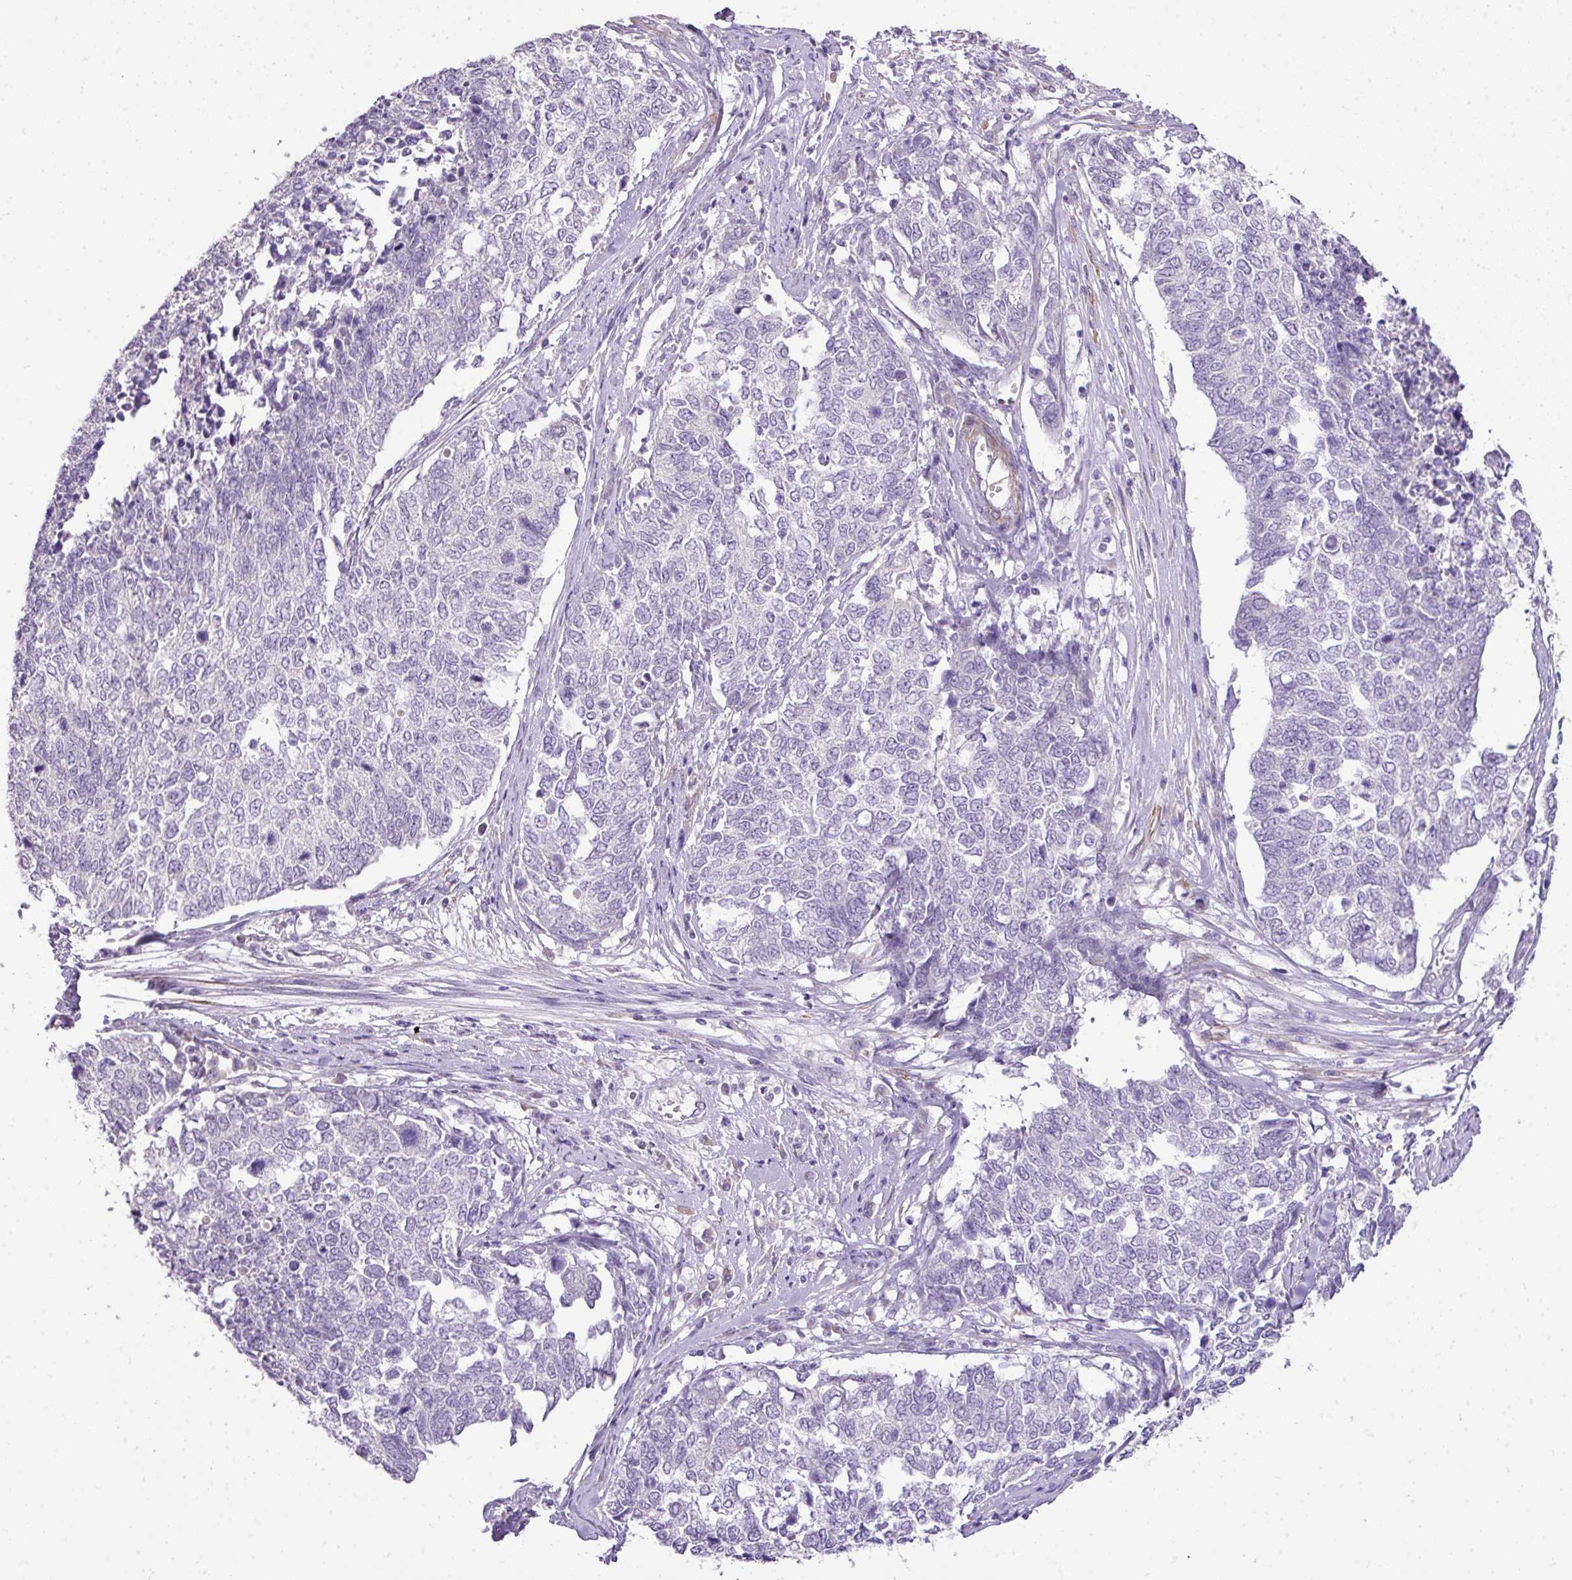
{"staining": {"intensity": "negative", "quantity": "none", "location": "none"}, "tissue": "cervical cancer", "cell_type": "Tumor cells", "image_type": "cancer", "snomed": [{"axis": "morphology", "description": "Squamous cell carcinoma, NOS"}, {"axis": "topography", "description": "Cervix"}], "caption": "DAB immunohistochemical staining of human cervical cancer demonstrates no significant staining in tumor cells.", "gene": "DIP2A", "patient": {"sex": "female", "age": 63}}